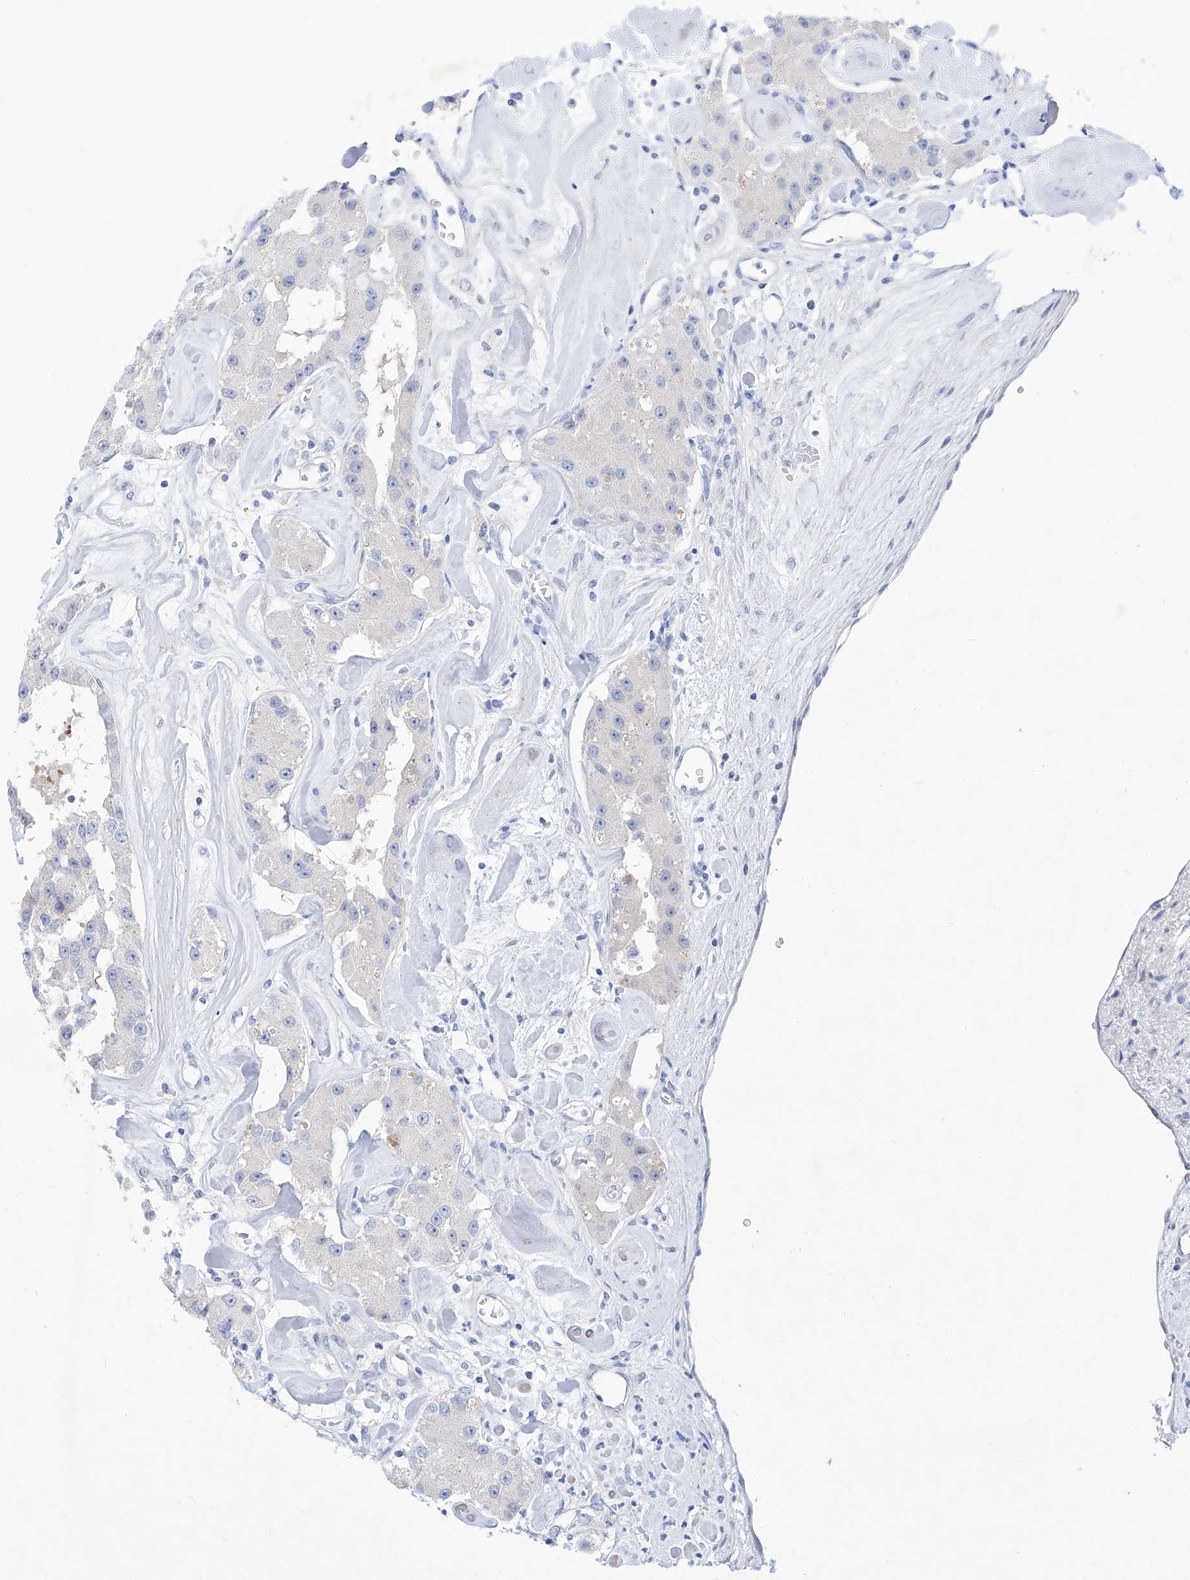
{"staining": {"intensity": "negative", "quantity": "none", "location": "none"}, "tissue": "carcinoid", "cell_type": "Tumor cells", "image_type": "cancer", "snomed": [{"axis": "morphology", "description": "Carcinoid, malignant, NOS"}, {"axis": "topography", "description": "Pancreas"}], "caption": "Immunohistochemistry (IHC) micrograph of human carcinoid stained for a protein (brown), which exhibits no positivity in tumor cells. (Stains: DAB (3,3'-diaminobenzidine) IHC with hematoxylin counter stain, Microscopy: brightfield microscopy at high magnification).", "gene": "C1orf87", "patient": {"sex": "male", "age": 41}}